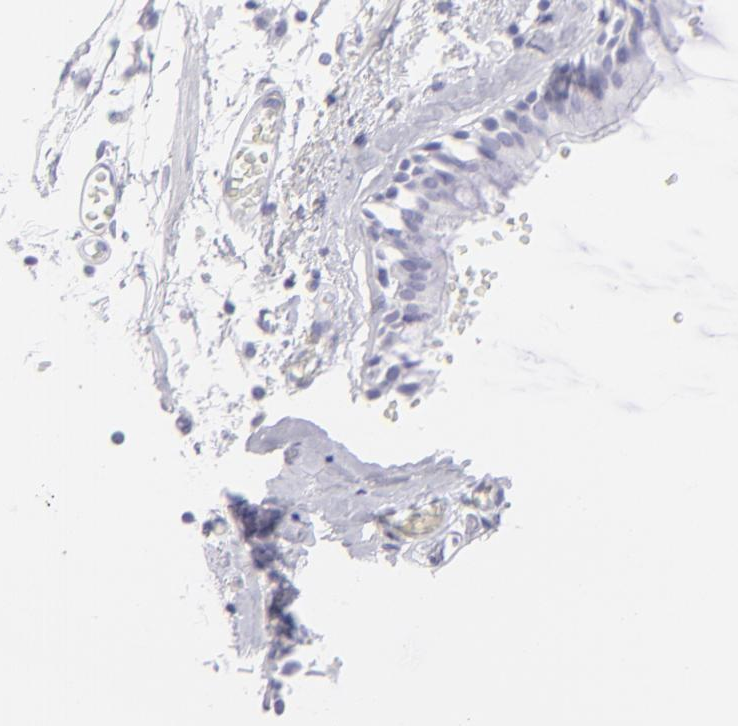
{"staining": {"intensity": "negative", "quantity": "none", "location": "none"}, "tissue": "adipose tissue", "cell_type": "Adipocytes", "image_type": "normal", "snomed": [{"axis": "morphology", "description": "Normal tissue, NOS"}, {"axis": "topography", "description": "Bronchus"}, {"axis": "topography", "description": "Lung"}], "caption": "DAB immunohistochemical staining of normal human adipose tissue demonstrates no significant expression in adipocytes.", "gene": "SLC1A2", "patient": {"sex": "female", "age": 56}}